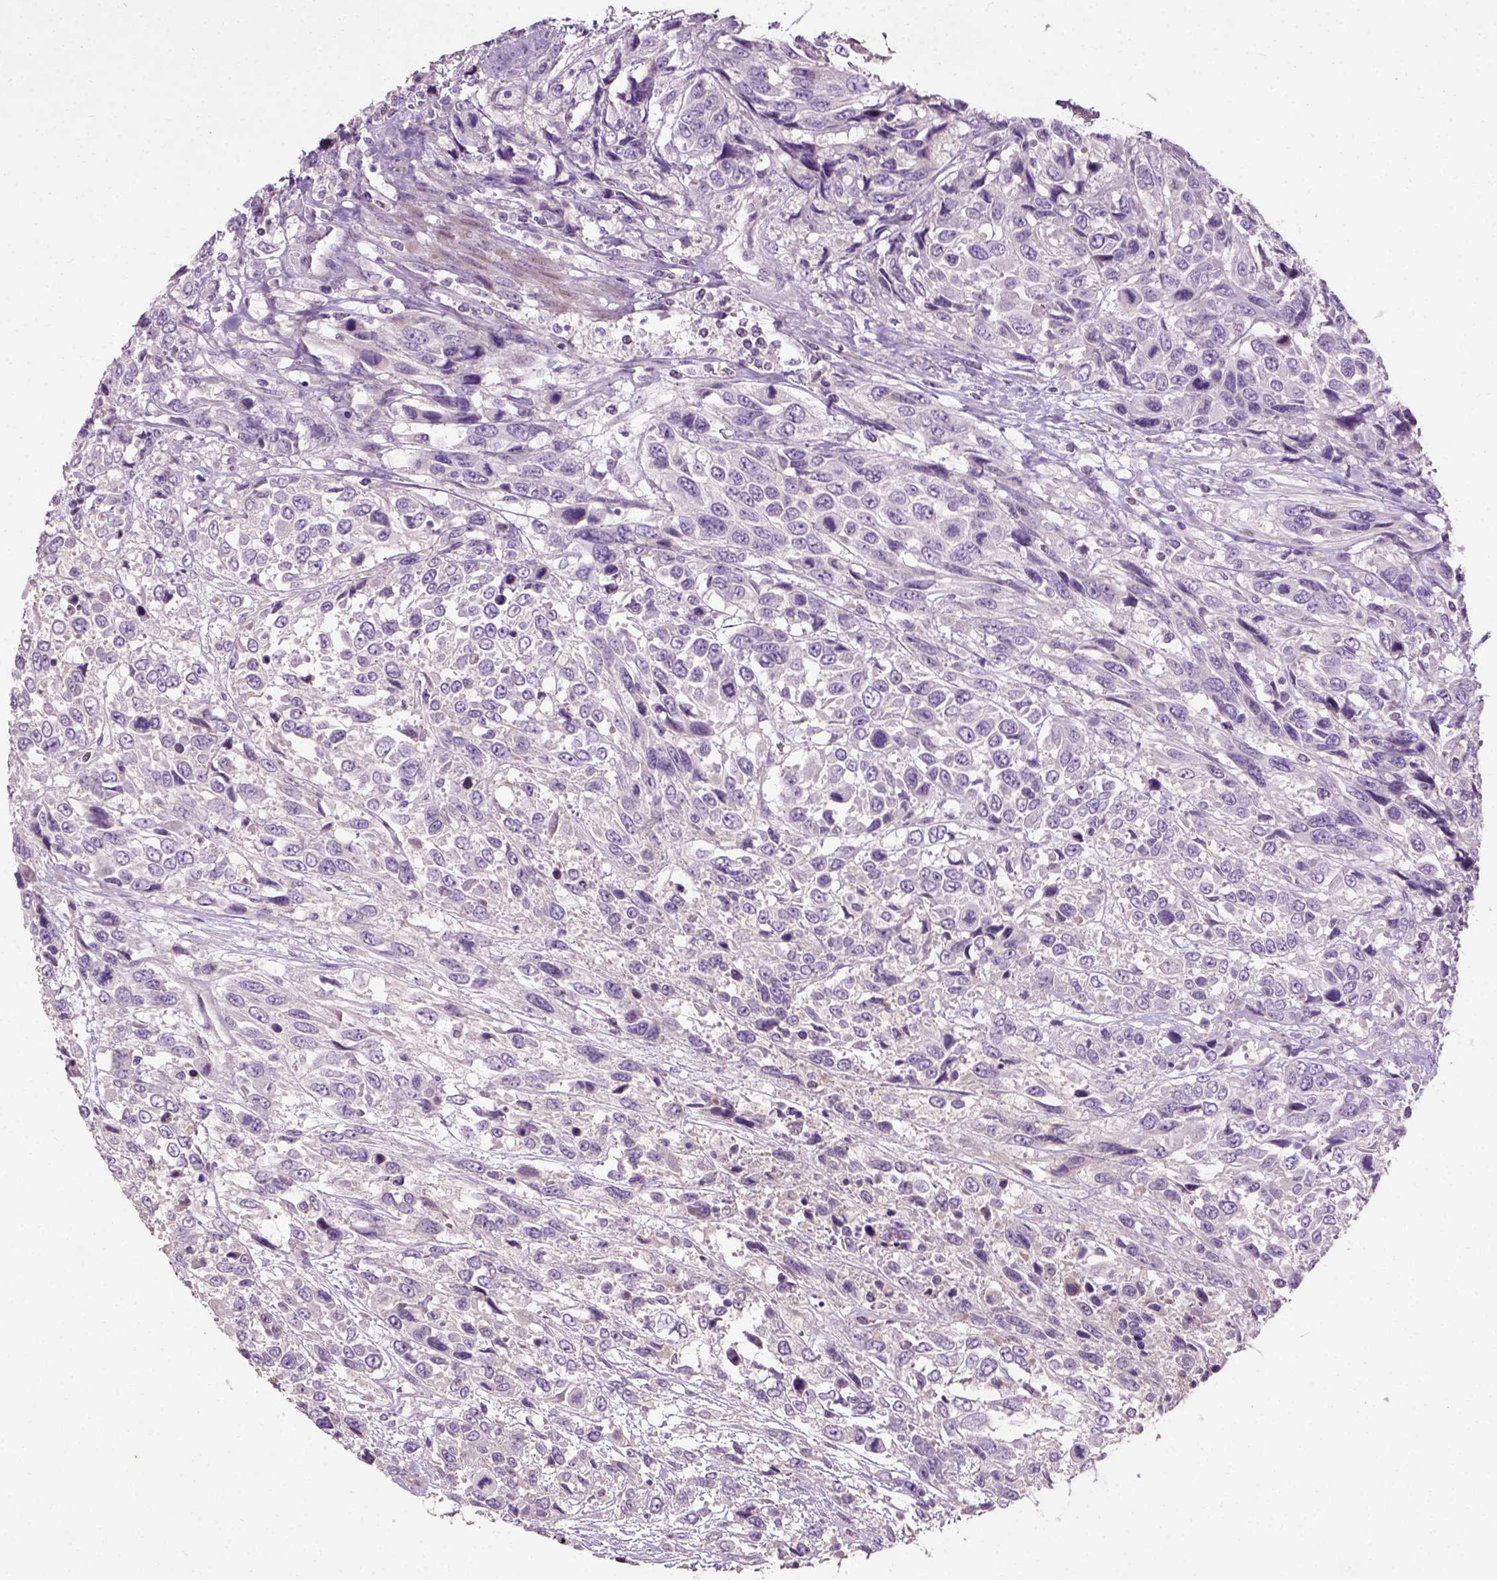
{"staining": {"intensity": "weak", "quantity": "<25%", "location": "cytoplasmic/membranous"}, "tissue": "urothelial cancer", "cell_type": "Tumor cells", "image_type": "cancer", "snomed": [{"axis": "morphology", "description": "Urothelial carcinoma, High grade"}, {"axis": "topography", "description": "Urinary bladder"}], "caption": "There is no significant staining in tumor cells of urothelial cancer.", "gene": "PKP3", "patient": {"sex": "female", "age": 70}}